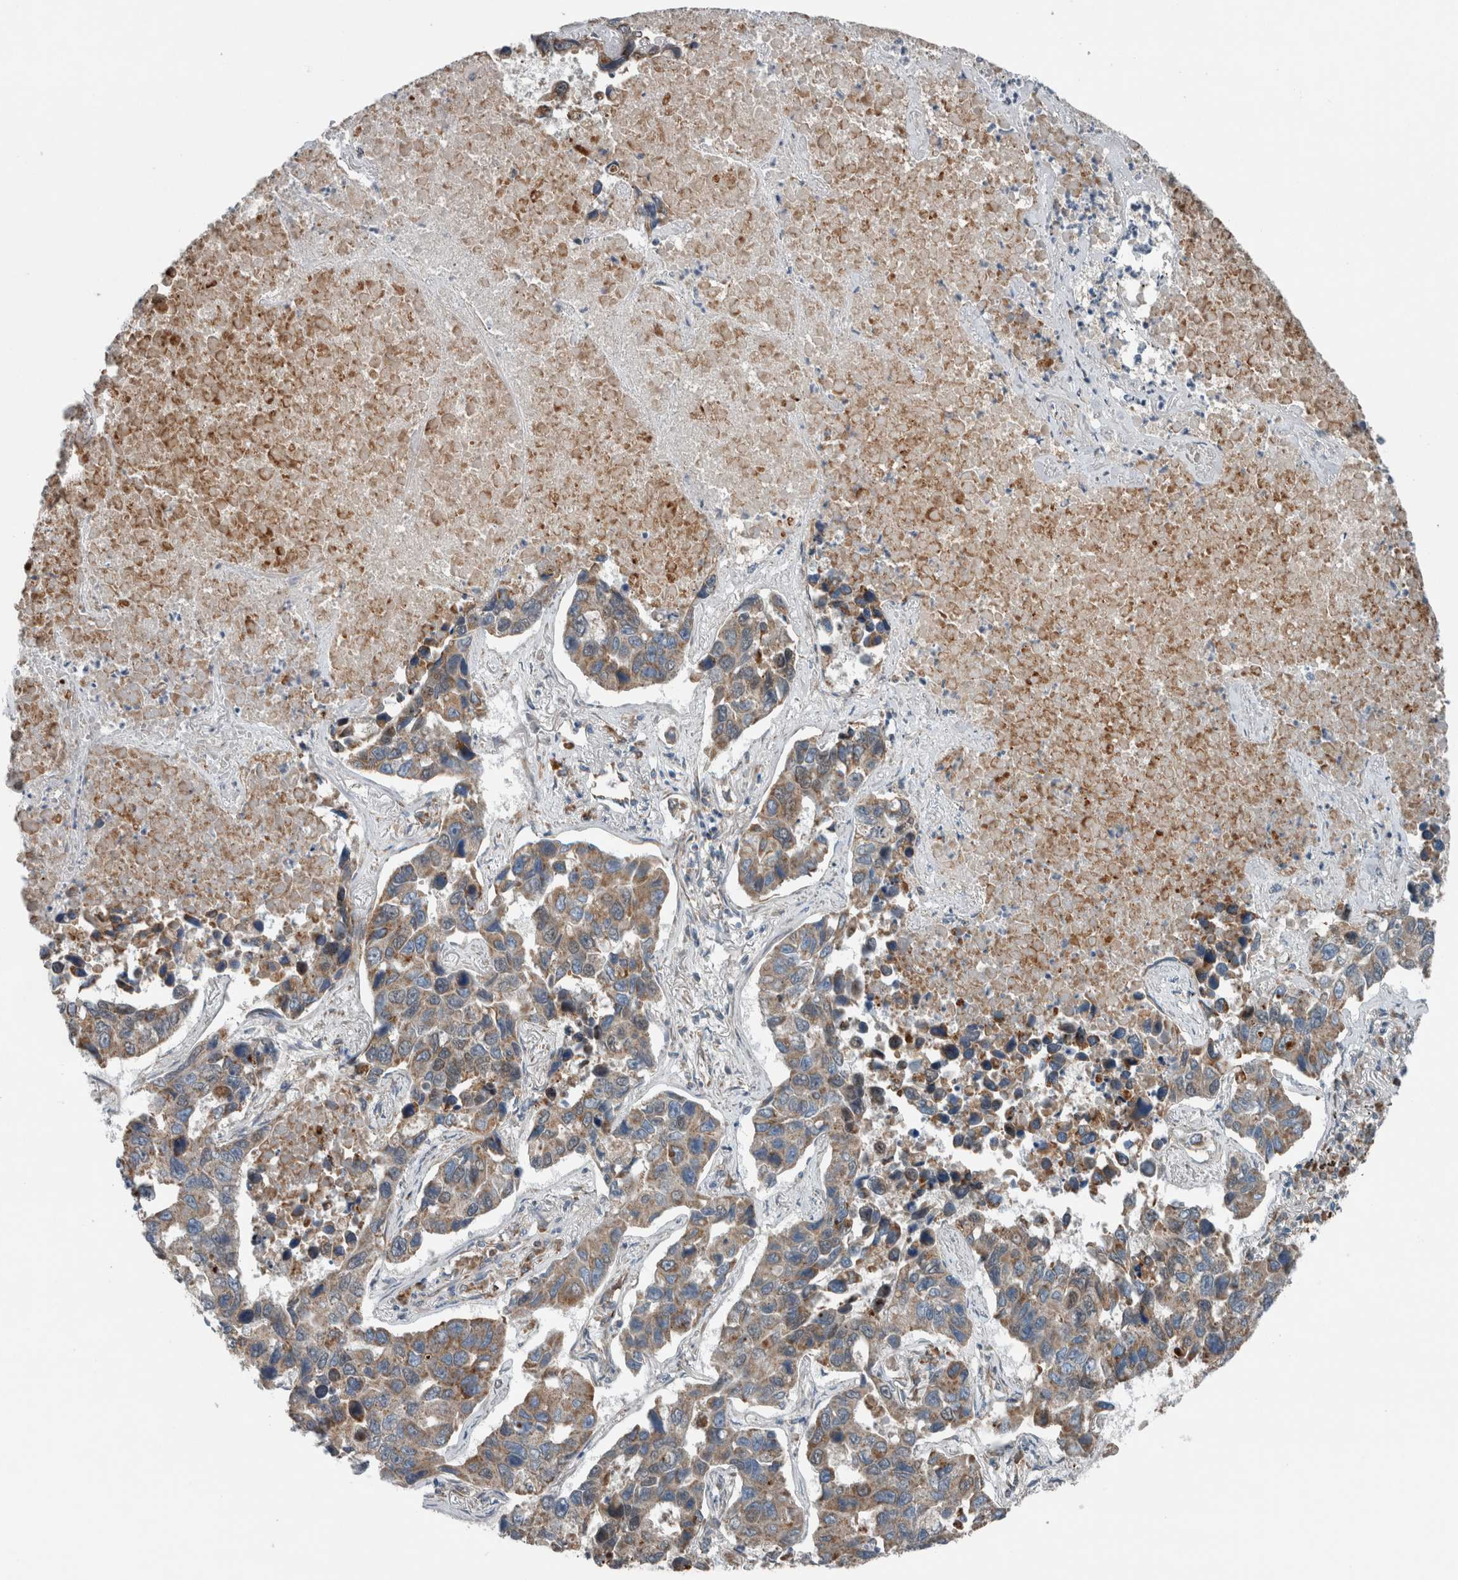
{"staining": {"intensity": "moderate", "quantity": ">75%", "location": "cytoplasmic/membranous"}, "tissue": "lung cancer", "cell_type": "Tumor cells", "image_type": "cancer", "snomed": [{"axis": "morphology", "description": "Adenocarcinoma, NOS"}, {"axis": "topography", "description": "Lung"}], "caption": "Immunohistochemical staining of lung cancer (adenocarcinoma) displays medium levels of moderate cytoplasmic/membranous protein positivity in approximately >75% of tumor cells.", "gene": "GBA2", "patient": {"sex": "male", "age": 64}}